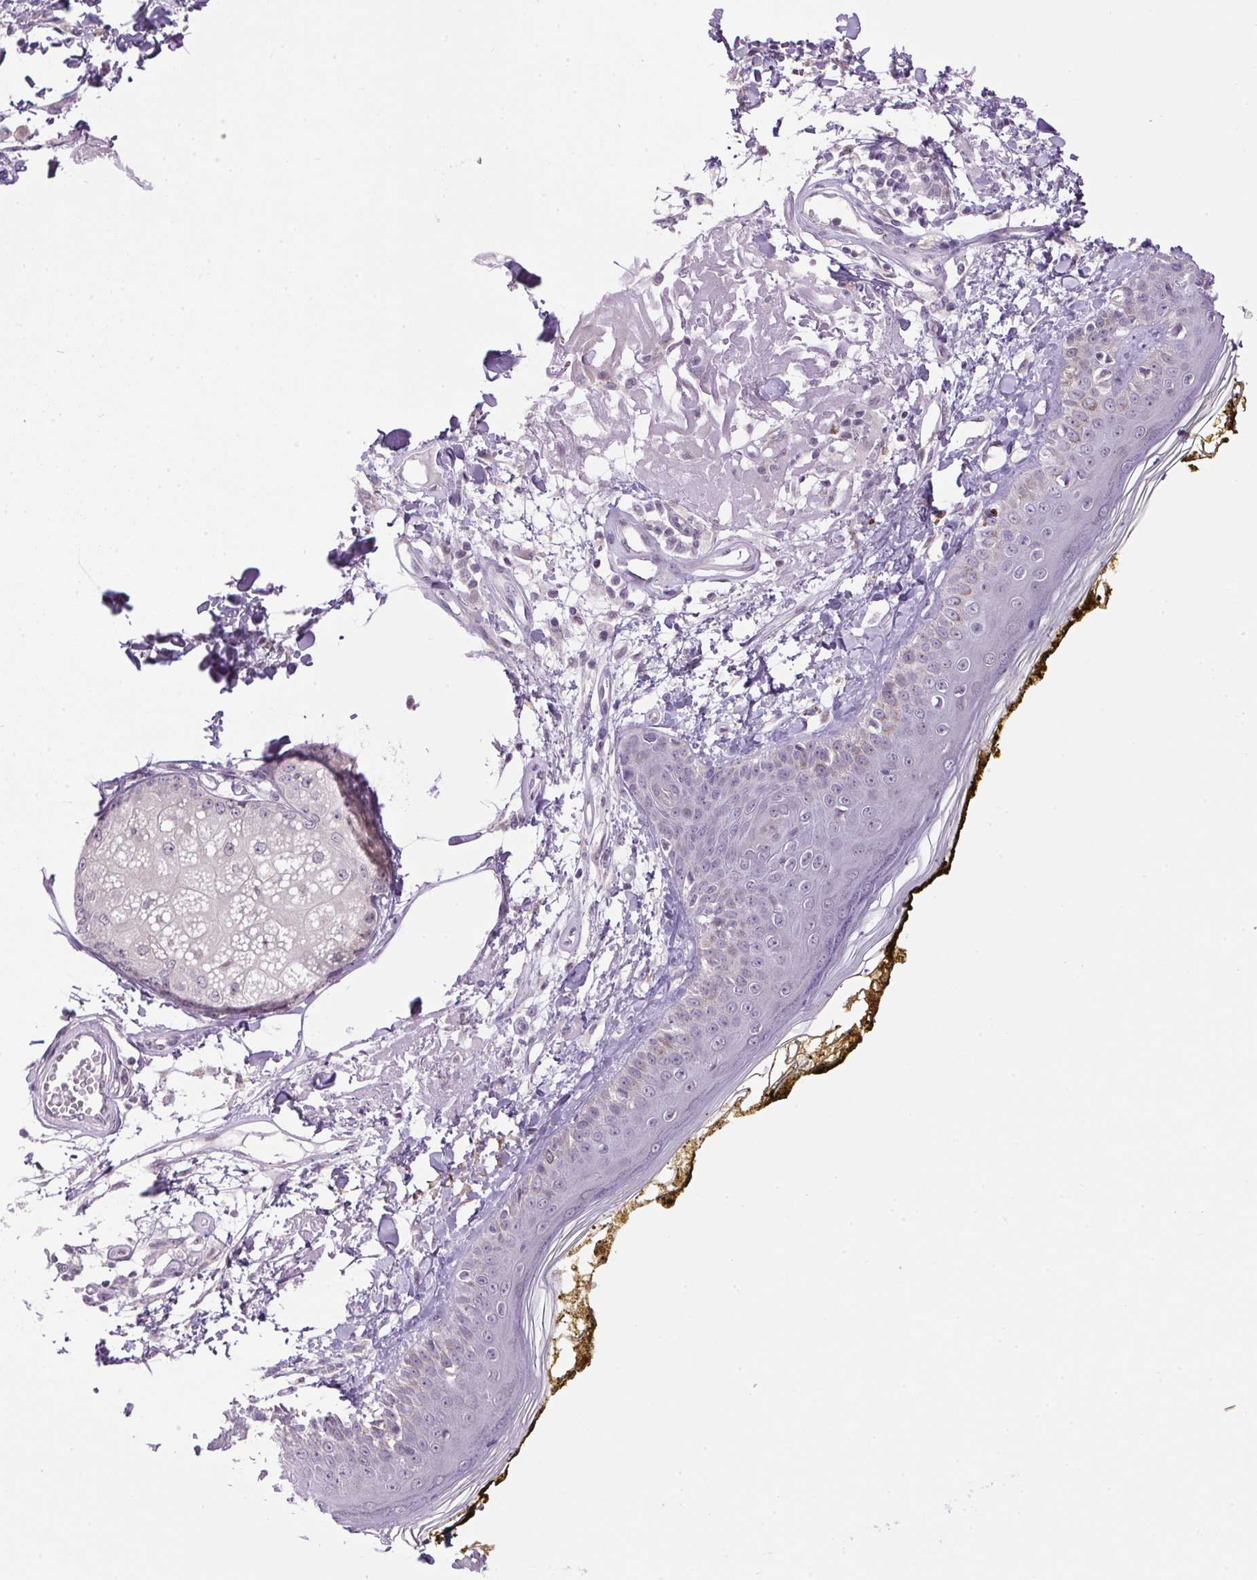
{"staining": {"intensity": "negative", "quantity": "none", "location": "none"}, "tissue": "skin", "cell_type": "Fibroblasts", "image_type": "normal", "snomed": [{"axis": "morphology", "description": "Normal tissue, NOS"}, {"axis": "topography", "description": "Skin"}], "caption": "Photomicrograph shows no significant protein positivity in fibroblasts of benign skin. Brightfield microscopy of immunohistochemistry stained with DAB (3,3'-diaminobenzidine) (brown) and hematoxylin (blue), captured at high magnification.", "gene": "SMIM13", "patient": {"sex": "male", "age": 76}}